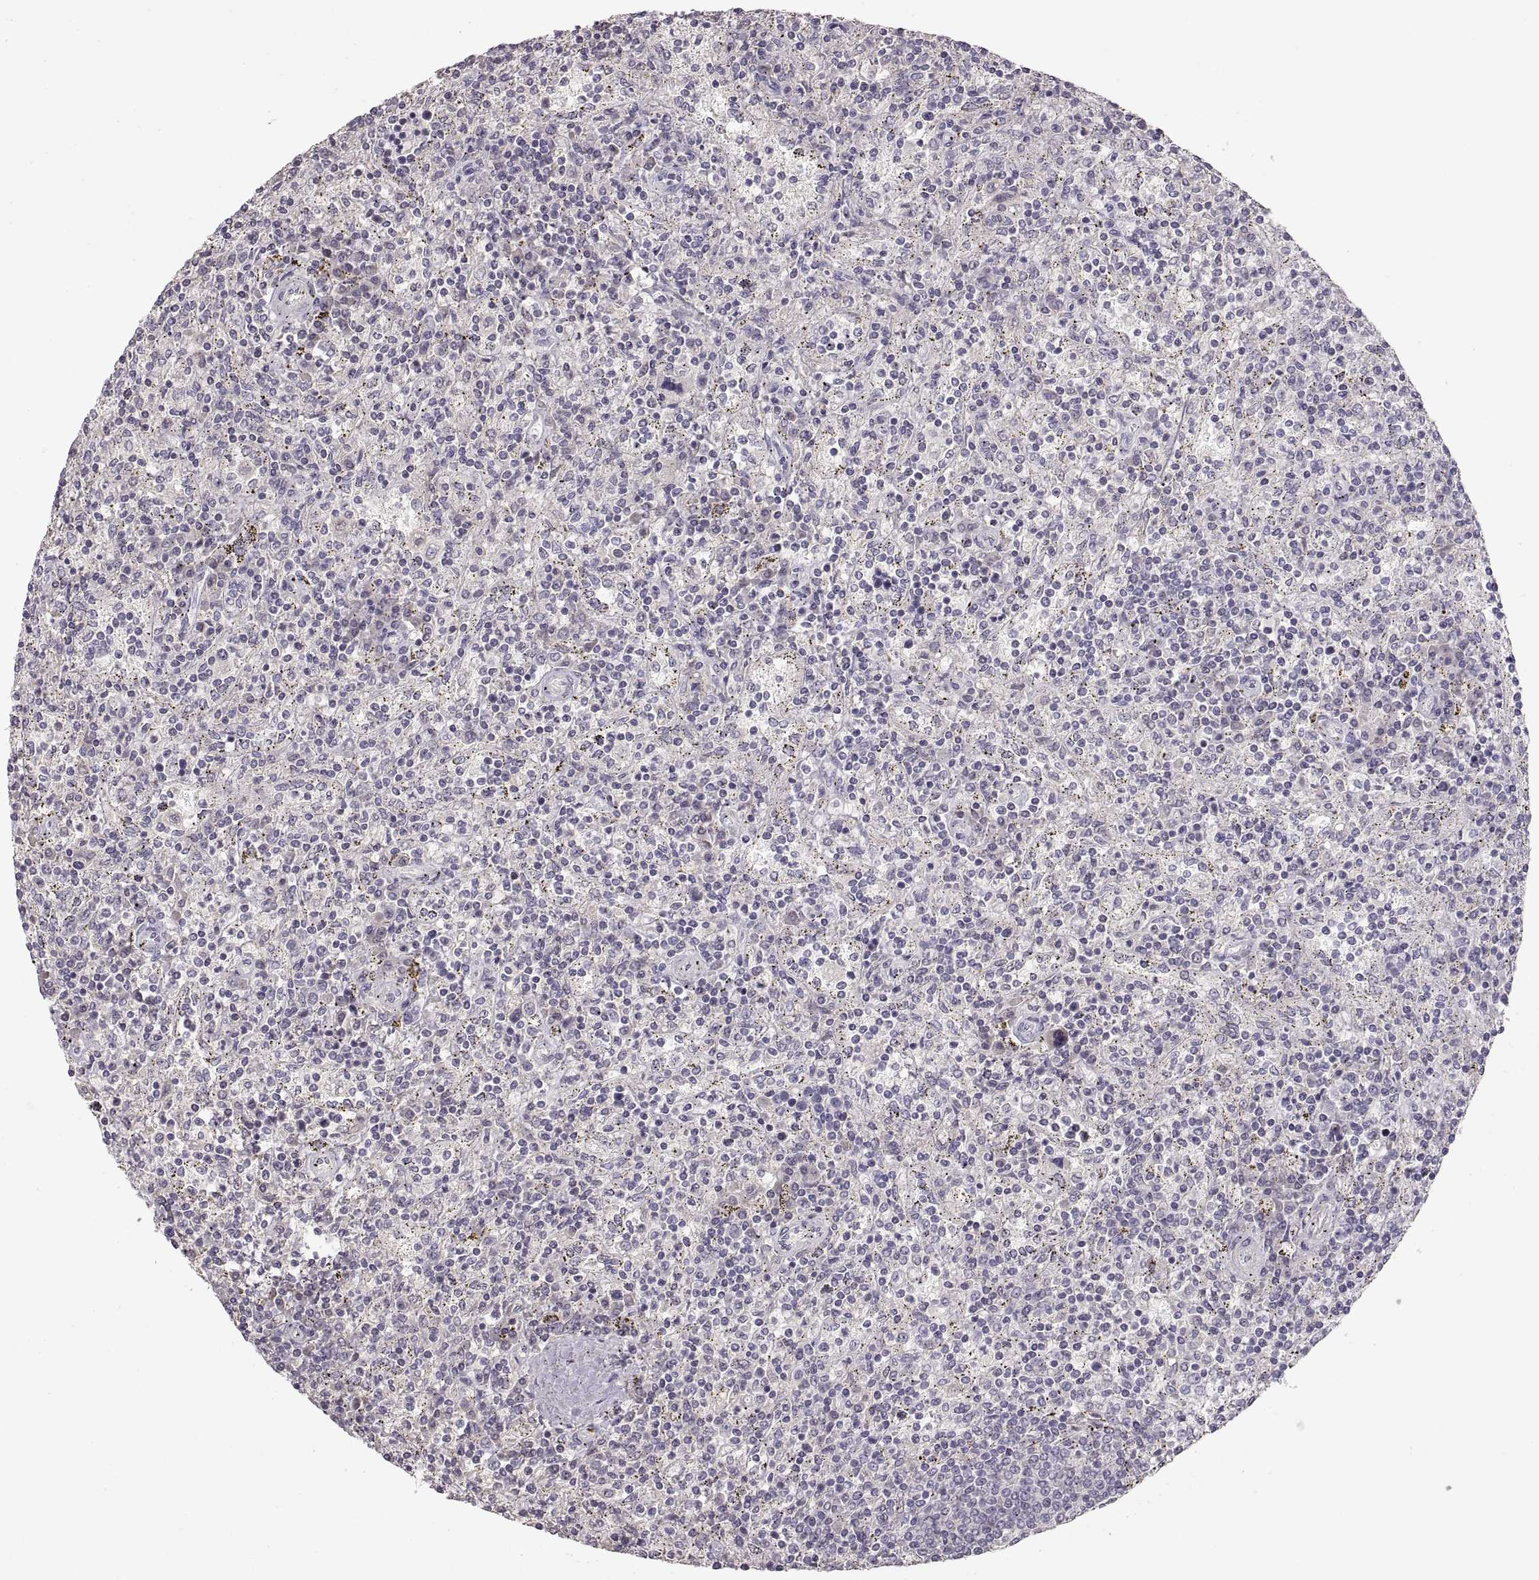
{"staining": {"intensity": "negative", "quantity": "none", "location": "none"}, "tissue": "lymphoma", "cell_type": "Tumor cells", "image_type": "cancer", "snomed": [{"axis": "morphology", "description": "Malignant lymphoma, non-Hodgkin's type, Low grade"}, {"axis": "topography", "description": "Spleen"}], "caption": "Immunohistochemistry micrograph of neoplastic tissue: low-grade malignant lymphoma, non-Hodgkin's type stained with DAB shows no significant protein positivity in tumor cells. Nuclei are stained in blue.", "gene": "PCSK2", "patient": {"sex": "male", "age": 62}}